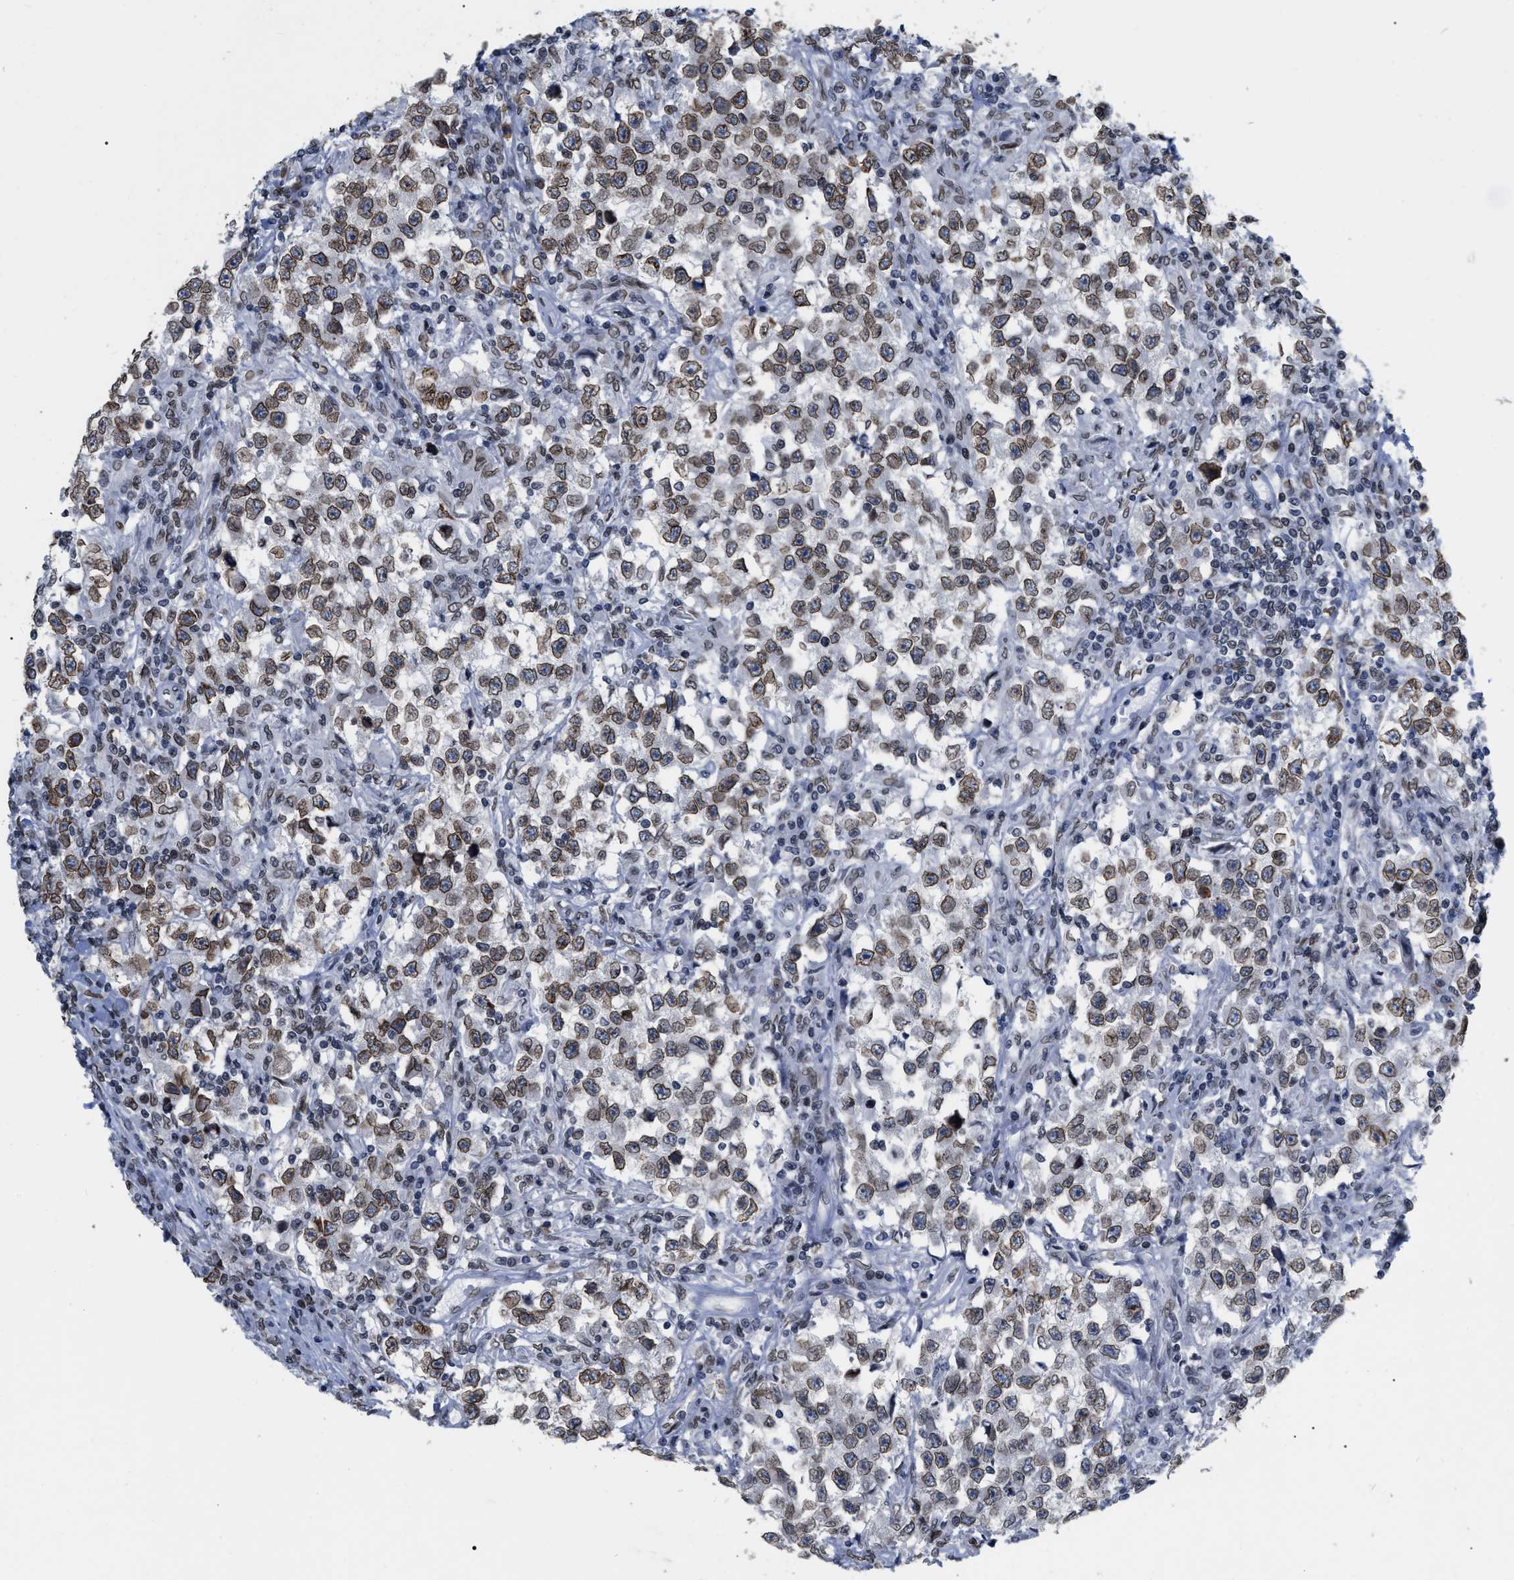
{"staining": {"intensity": "moderate", "quantity": ">75%", "location": "cytoplasmic/membranous,nuclear"}, "tissue": "testis cancer", "cell_type": "Tumor cells", "image_type": "cancer", "snomed": [{"axis": "morphology", "description": "Carcinoma, Embryonal, NOS"}, {"axis": "topography", "description": "Testis"}], "caption": "Moderate cytoplasmic/membranous and nuclear staining for a protein is appreciated in about >75% of tumor cells of testis cancer using IHC.", "gene": "TPR", "patient": {"sex": "male", "age": 21}}